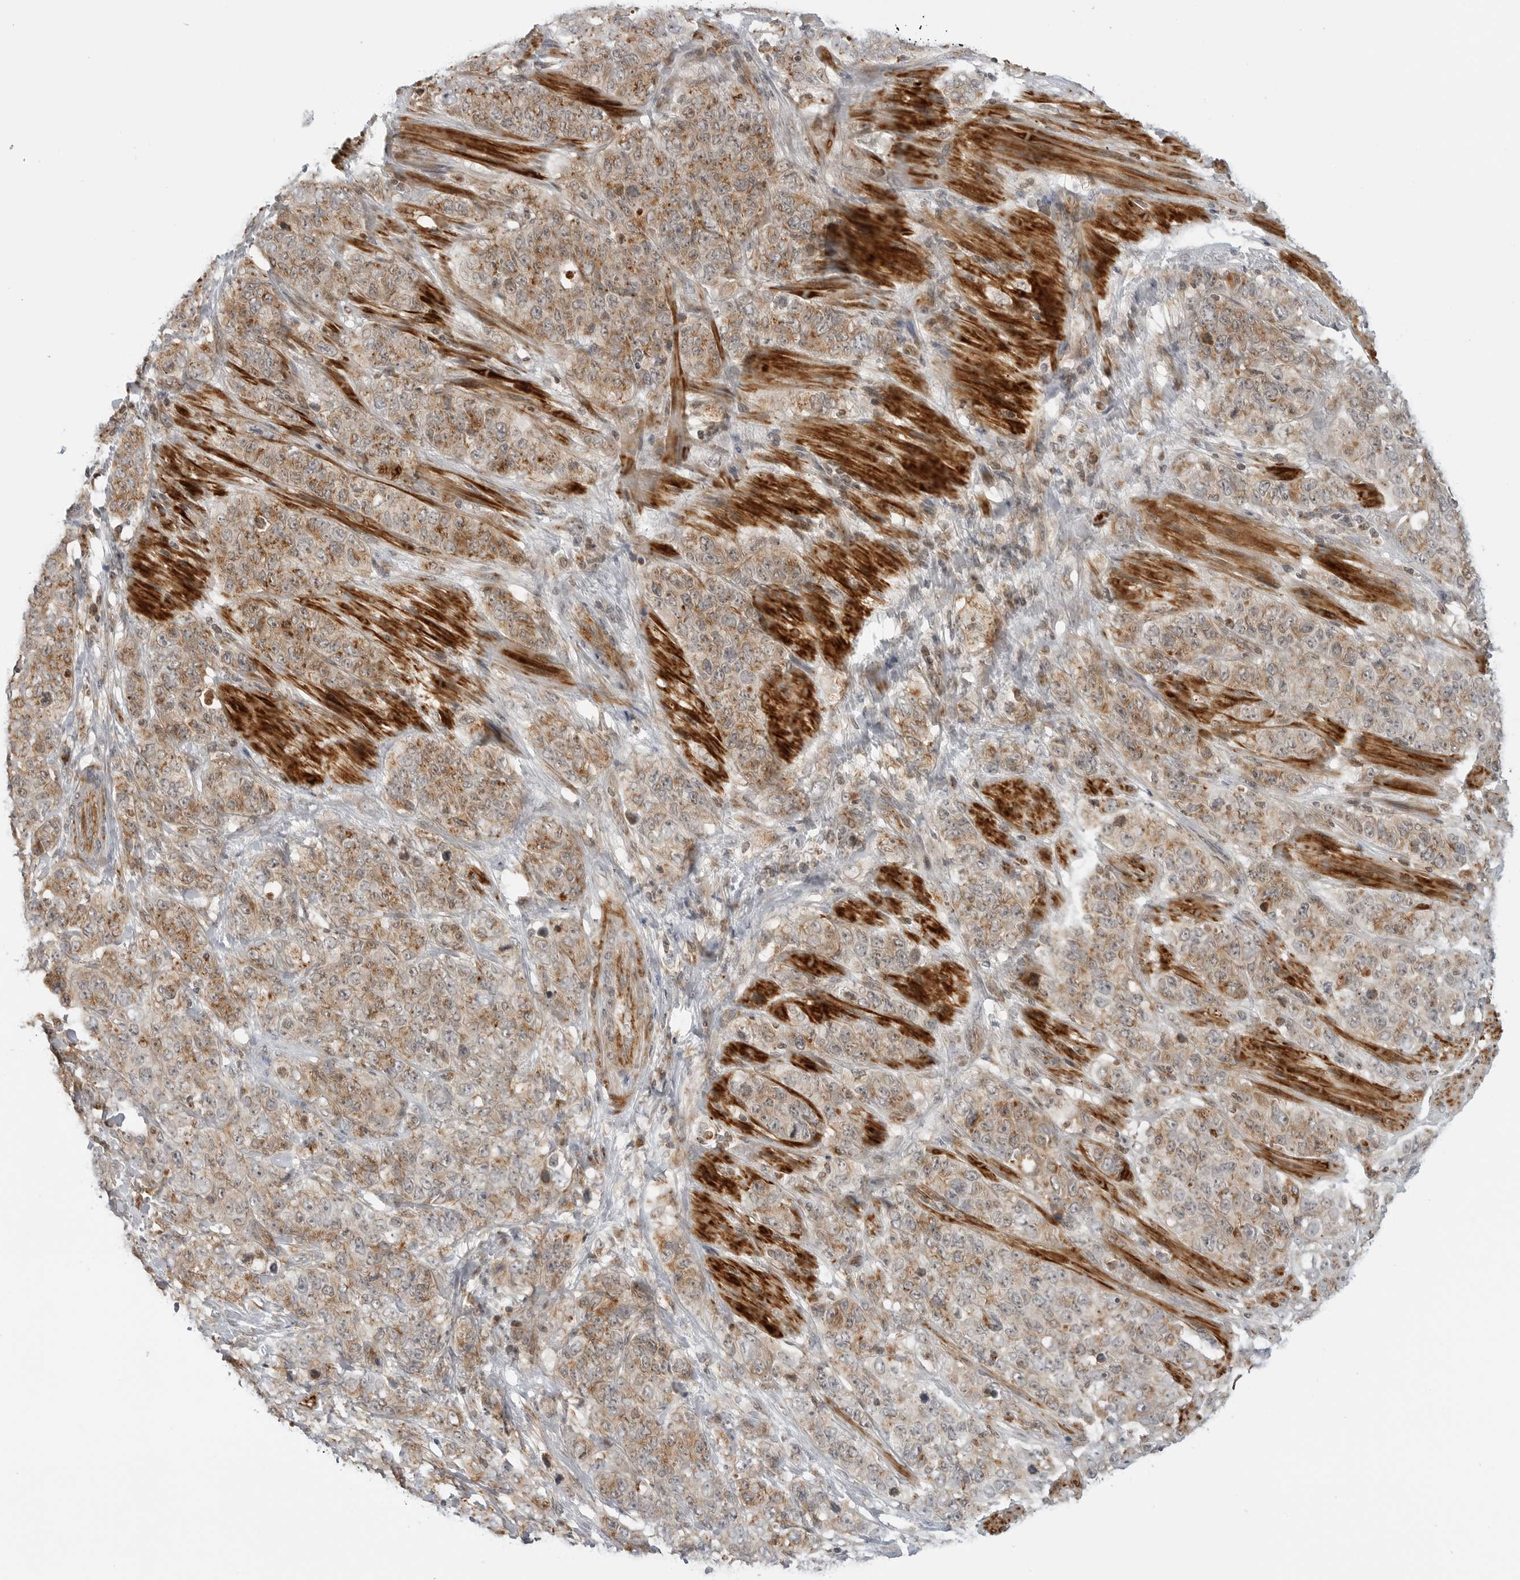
{"staining": {"intensity": "weak", "quantity": ">75%", "location": "cytoplasmic/membranous"}, "tissue": "stomach cancer", "cell_type": "Tumor cells", "image_type": "cancer", "snomed": [{"axis": "morphology", "description": "Adenocarcinoma, NOS"}, {"axis": "topography", "description": "Stomach"}], "caption": "Stomach cancer (adenocarcinoma) tissue shows weak cytoplasmic/membranous positivity in about >75% of tumor cells (Brightfield microscopy of DAB IHC at high magnification).", "gene": "PEX2", "patient": {"sex": "male", "age": 48}}